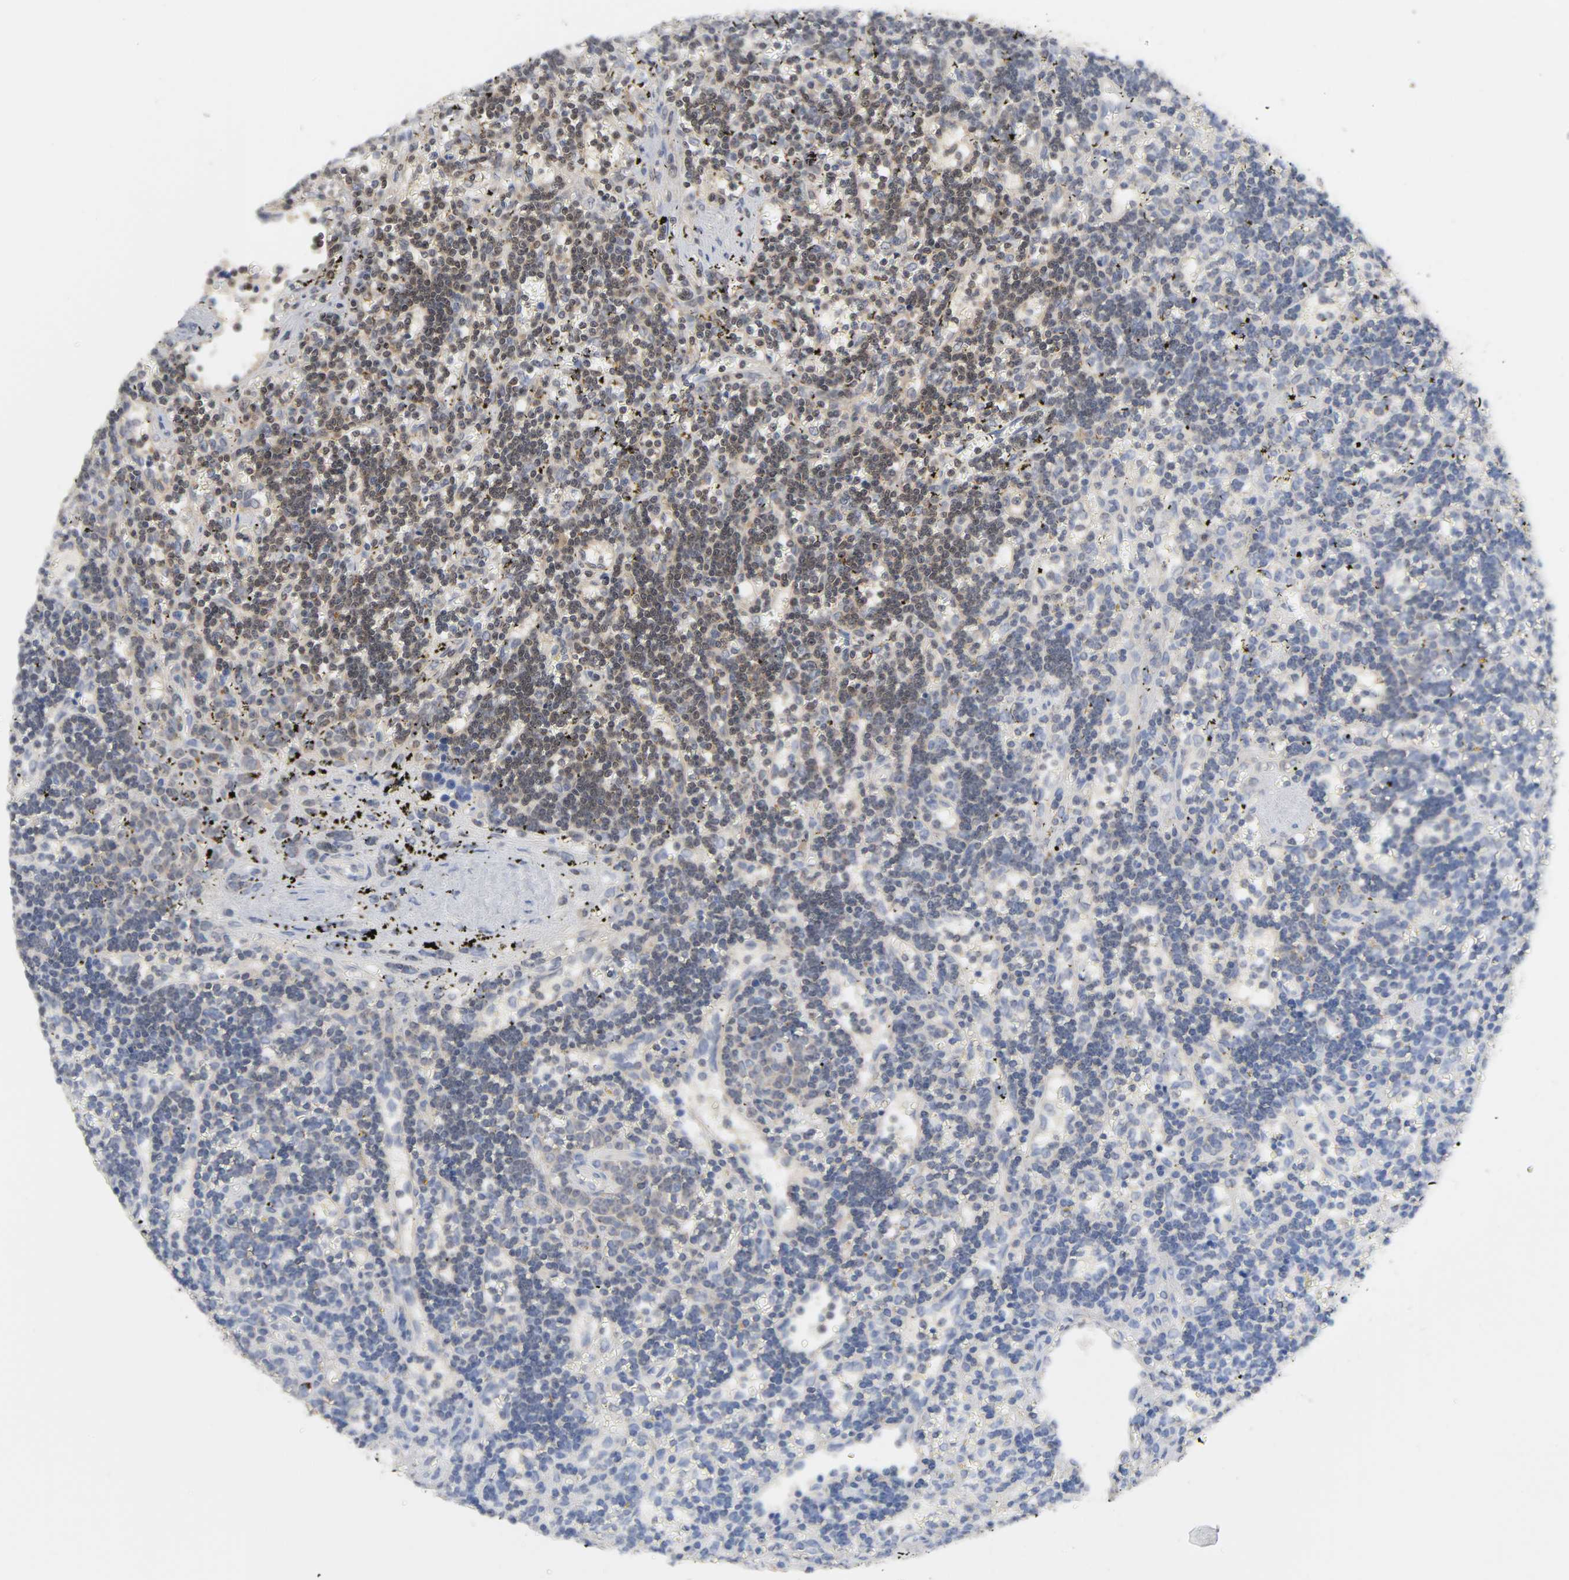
{"staining": {"intensity": "weak", "quantity": ">75%", "location": "cytoplasmic/membranous"}, "tissue": "lymphoma", "cell_type": "Tumor cells", "image_type": "cancer", "snomed": [{"axis": "morphology", "description": "Malignant lymphoma, non-Hodgkin's type, Low grade"}, {"axis": "topography", "description": "Spleen"}], "caption": "A micrograph of malignant lymphoma, non-Hodgkin's type (low-grade) stained for a protein shows weak cytoplasmic/membranous brown staining in tumor cells.", "gene": "MIF", "patient": {"sex": "male", "age": 60}}